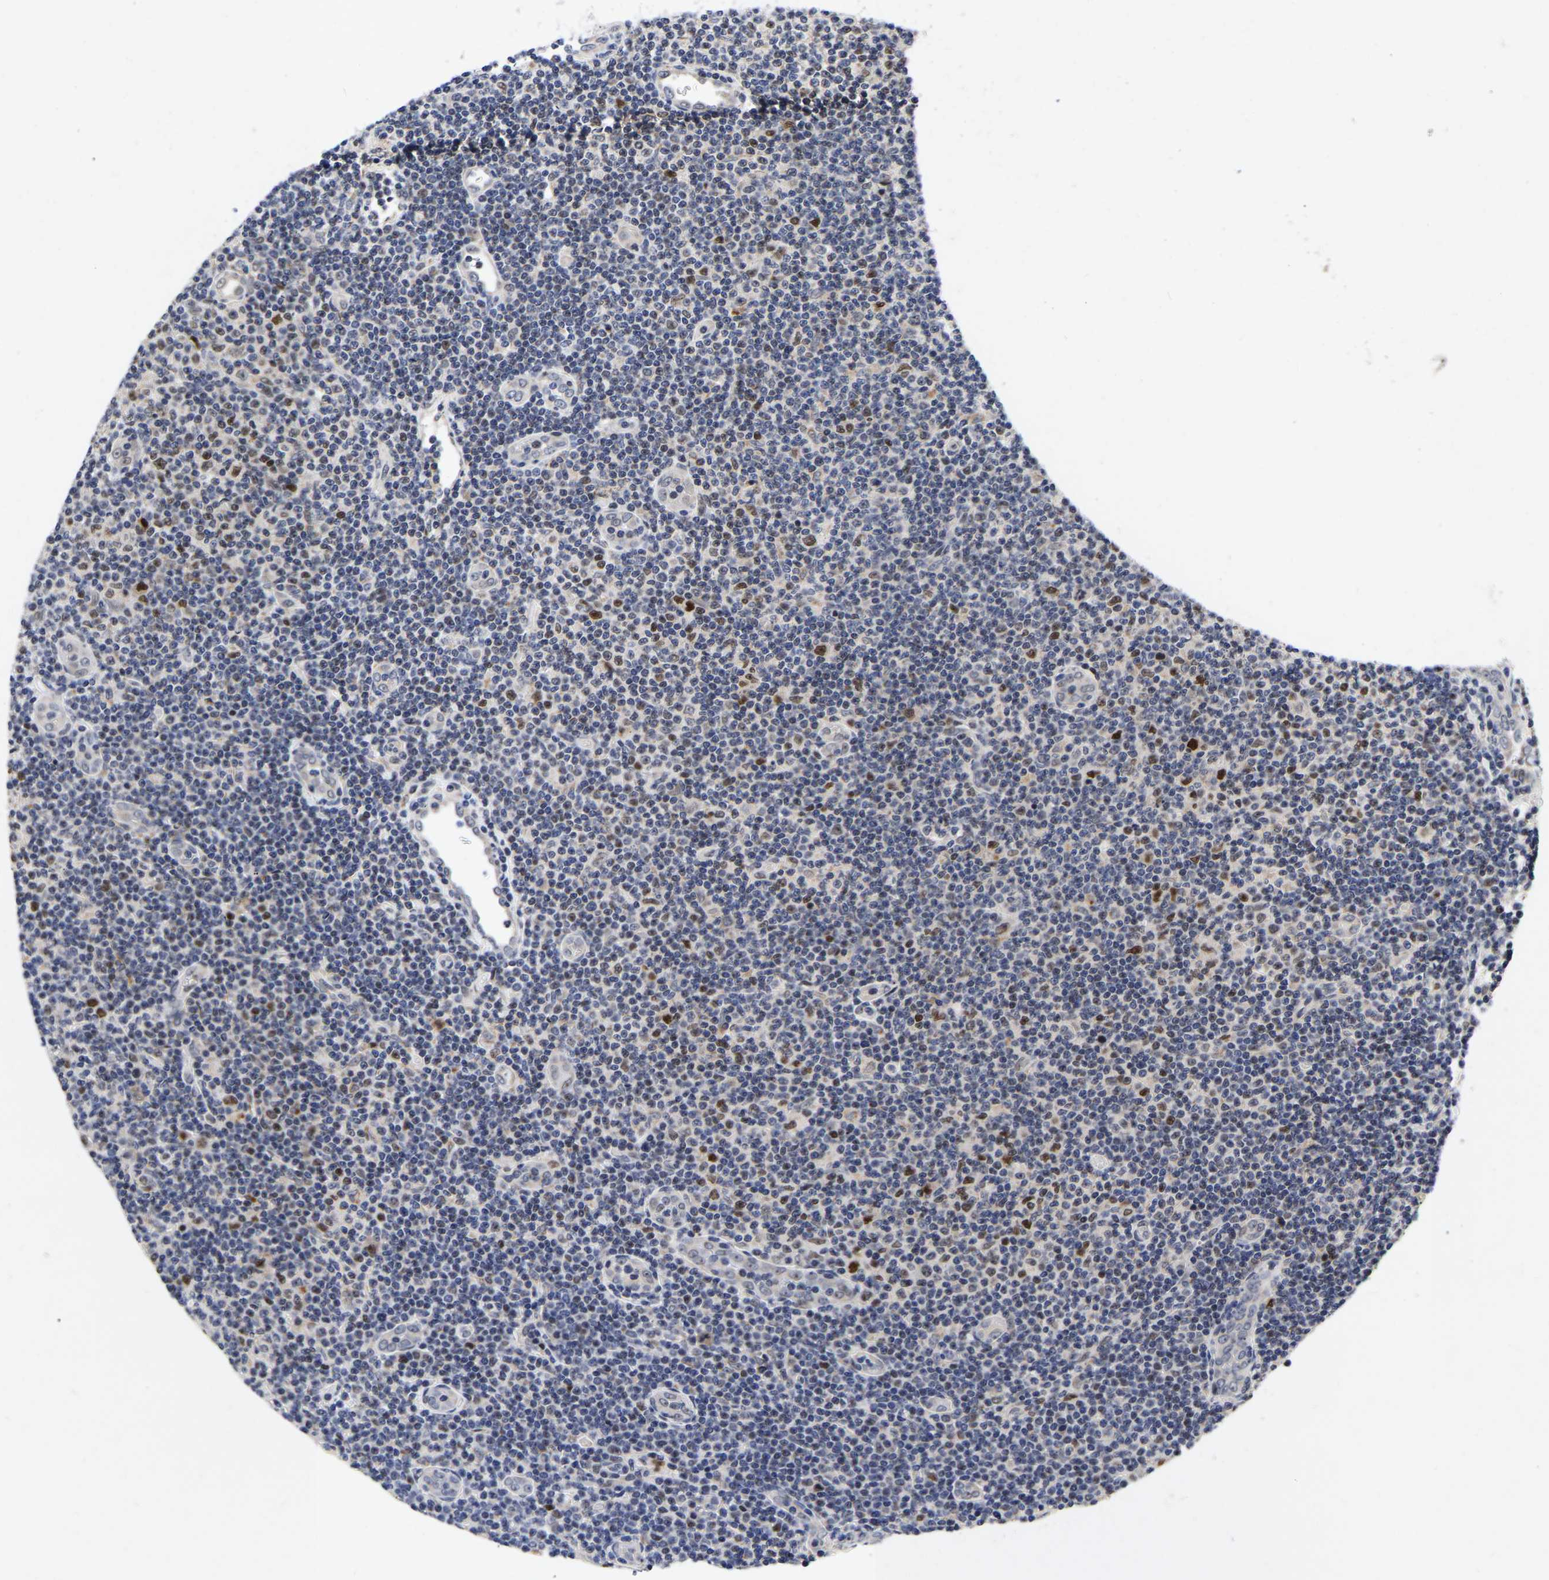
{"staining": {"intensity": "moderate", "quantity": "<25%", "location": "nuclear"}, "tissue": "lymphoma", "cell_type": "Tumor cells", "image_type": "cancer", "snomed": [{"axis": "morphology", "description": "Malignant lymphoma, non-Hodgkin's type, Low grade"}, {"axis": "topography", "description": "Lymph node"}], "caption": "Immunohistochemical staining of malignant lymphoma, non-Hodgkin's type (low-grade) exhibits low levels of moderate nuclear positivity in approximately <25% of tumor cells.", "gene": "JUNB", "patient": {"sex": "male", "age": 83}}